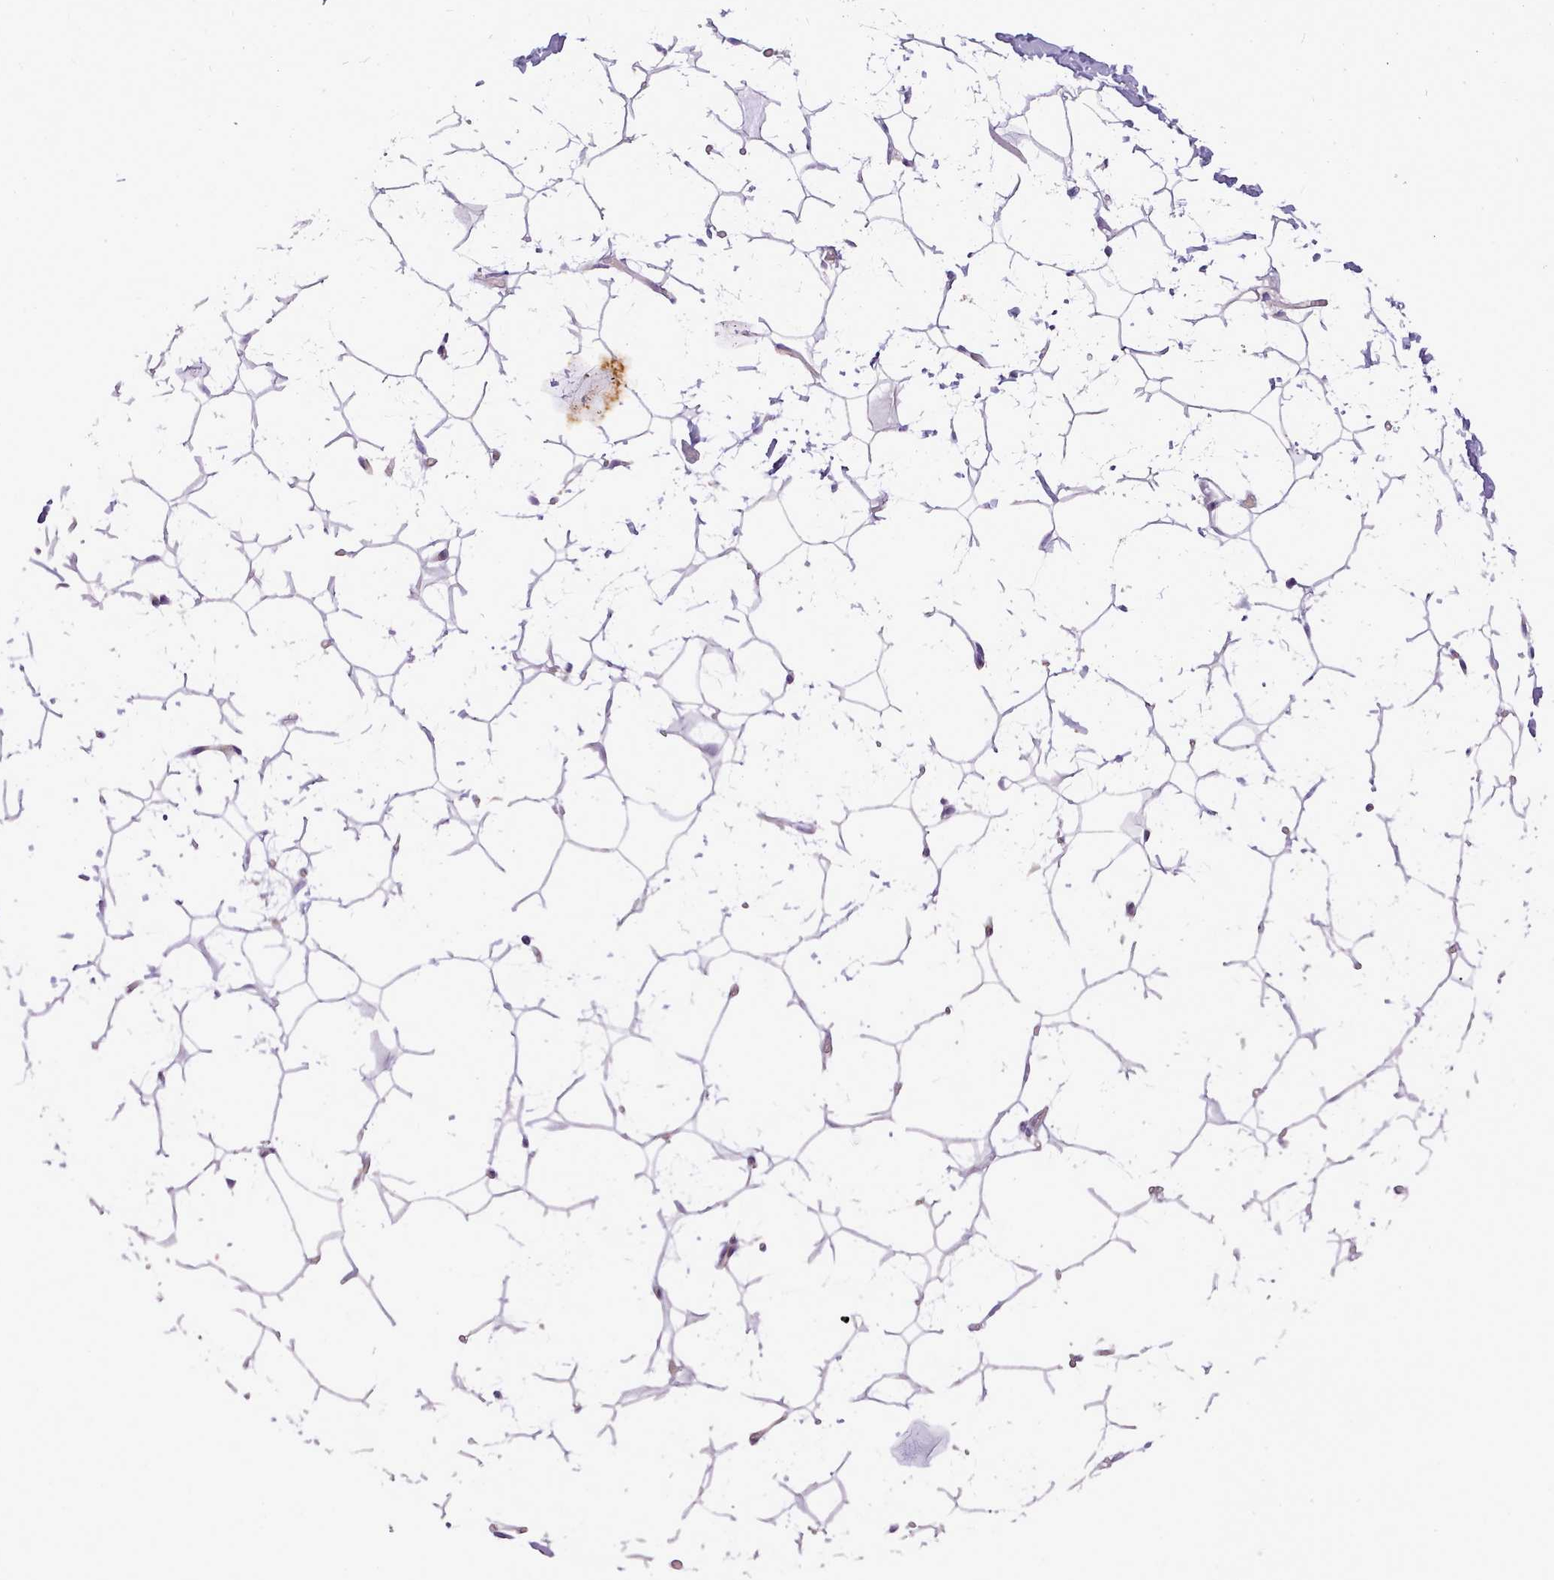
{"staining": {"intensity": "negative", "quantity": "none", "location": "none"}, "tissue": "adipose tissue", "cell_type": "Adipocytes", "image_type": "normal", "snomed": [{"axis": "morphology", "description": "Normal tissue, NOS"}, {"axis": "topography", "description": "Breast"}], "caption": "High power microscopy image of an immunohistochemistry micrograph of unremarkable adipose tissue, revealing no significant positivity in adipocytes. (Stains: DAB (3,3'-diaminobenzidine) immunohistochemistry with hematoxylin counter stain, Microscopy: brightfield microscopy at high magnification).", "gene": "NTN4", "patient": {"sex": "female", "age": 26}}